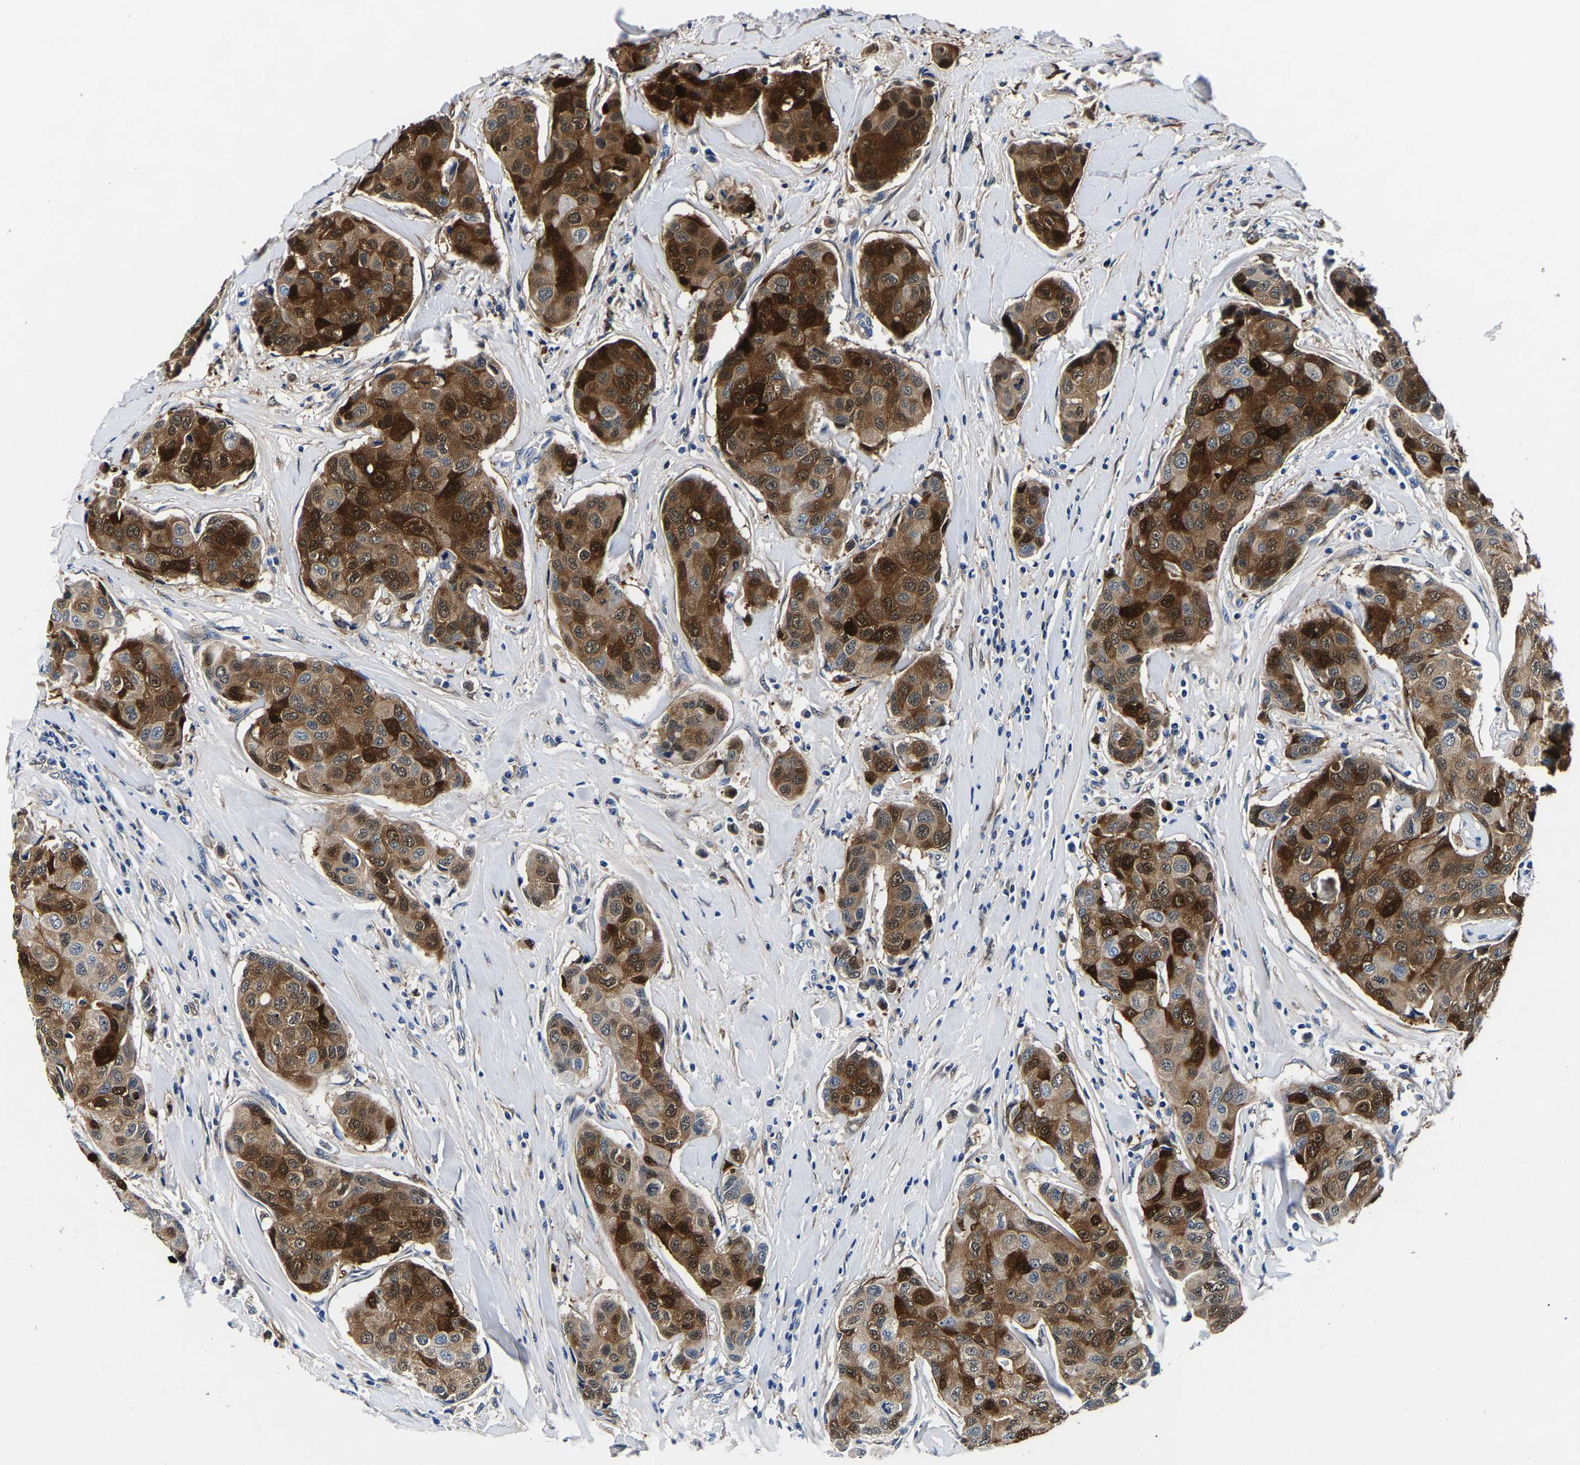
{"staining": {"intensity": "strong", "quantity": ">75%", "location": "cytoplasmic/membranous,nuclear"}, "tissue": "breast cancer", "cell_type": "Tumor cells", "image_type": "cancer", "snomed": [{"axis": "morphology", "description": "Duct carcinoma"}, {"axis": "topography", "description": "Breast"}], "caption": "Breast cancer stained for a protein reveals strong cytoplasmic/membranous and nuclear positivity in tumor cells. The staining was performed using DAB (3,3'-diaminobenzidine) to visualize the protein expression in brown, while the nuclei were stained in blue with hematoxylin (Magnification: 20x).", "gene": "S100A13", "patient": {"sex": "female", "age": 80}}